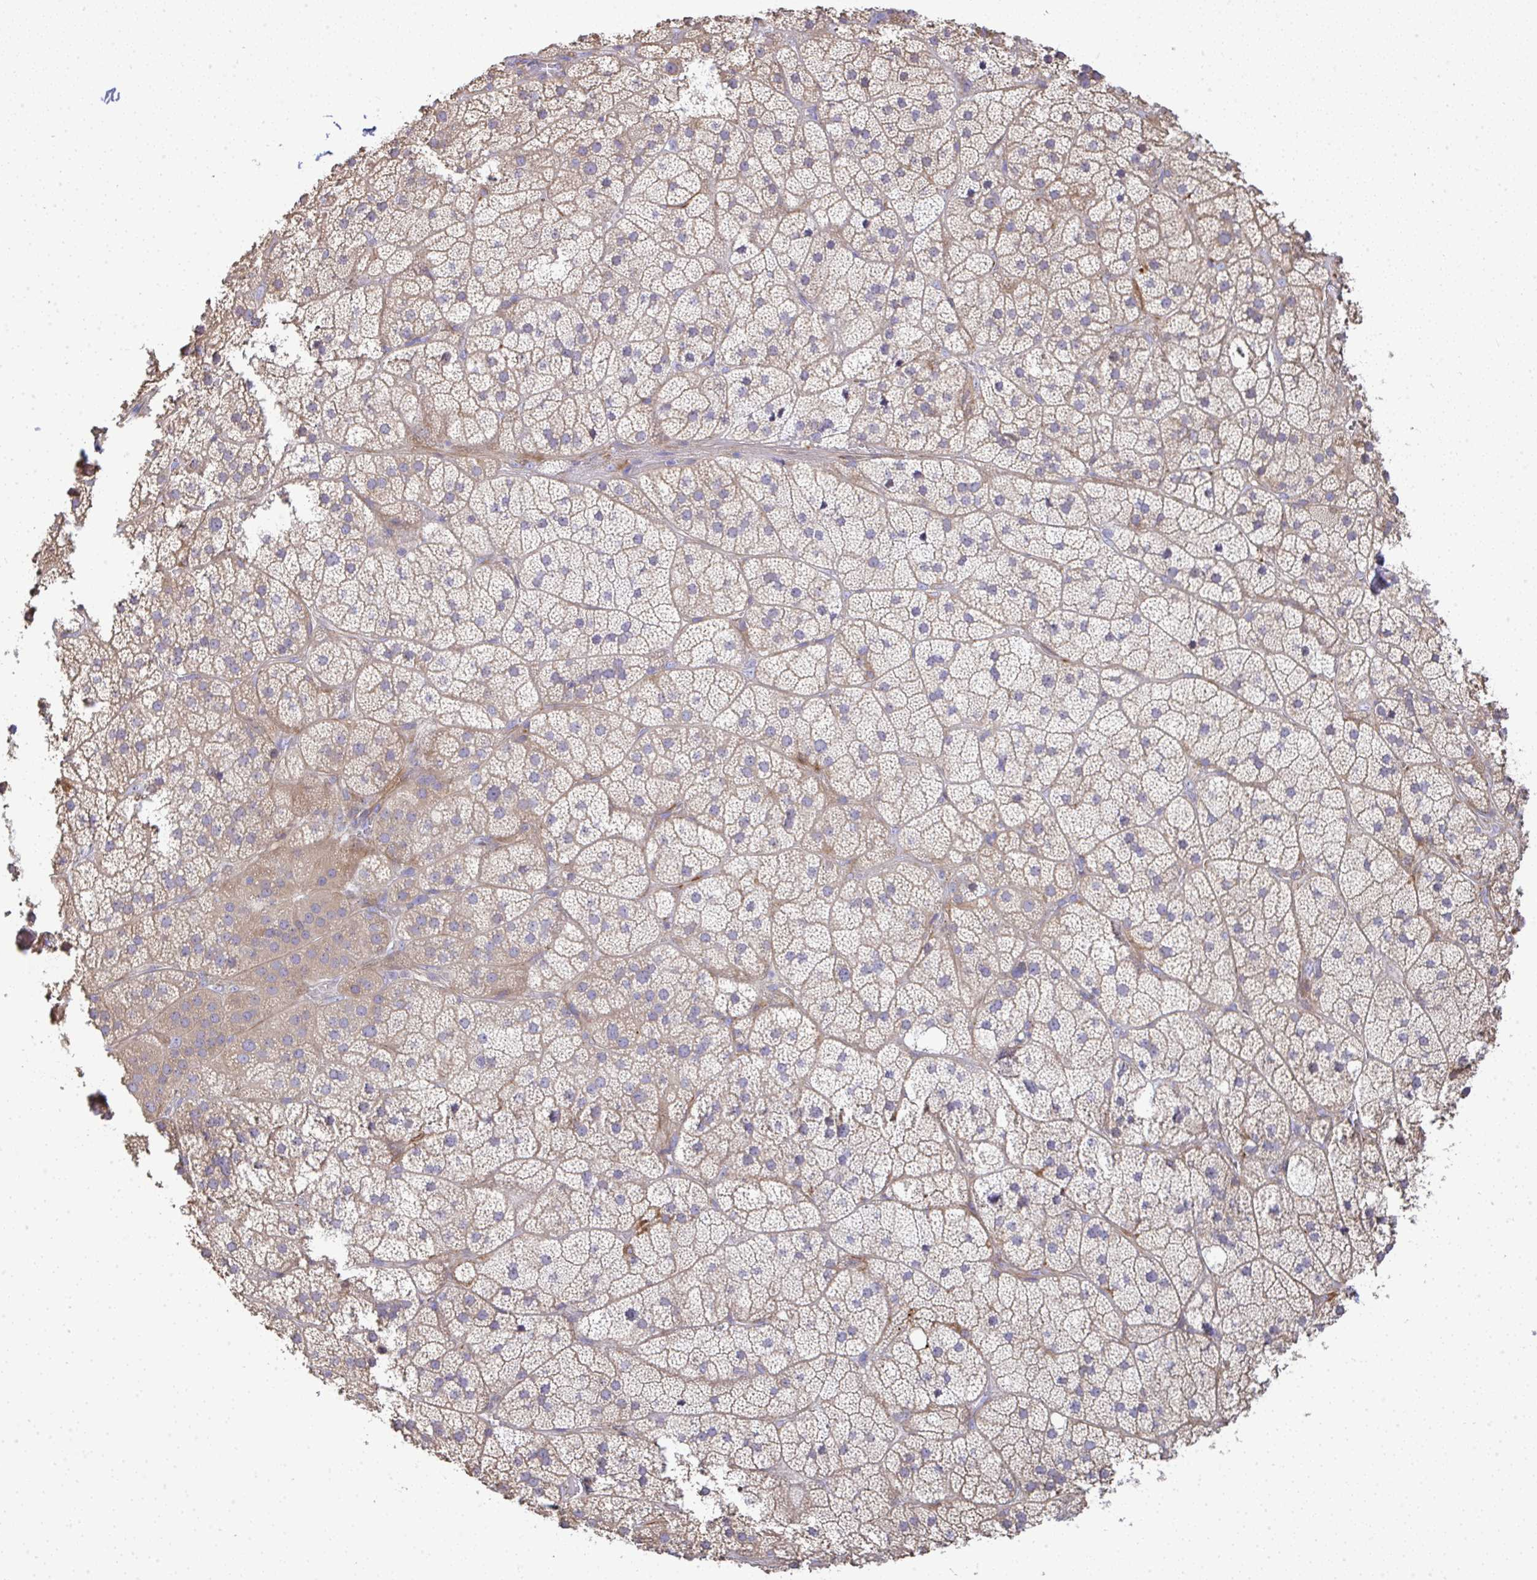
{"staining": {"intensity": "moderate", "quantity": "25%-75%", "location": "cytoplasmic/membranous"}, "tissue": "adrenal gland", "cell_type": "Glandular cells", "image_type": "normal", "snomed": [{"axis": "morphology", "description": "Normal tissue, NOS"}, {"axis": "topography", "description": "Adrenal gland"}], "caption": "Adrenal gland stained with DAB immunohistochemistry (IHC) reveals medium levels of moderate cytoplasmic/membranous positivity in approximately 25%-75% of glandular cells. Ihc stains the protein in brown and the nuclei are stained blue.", "gene": "GRID2", "patient": {"sex": "male", "age": 57}}